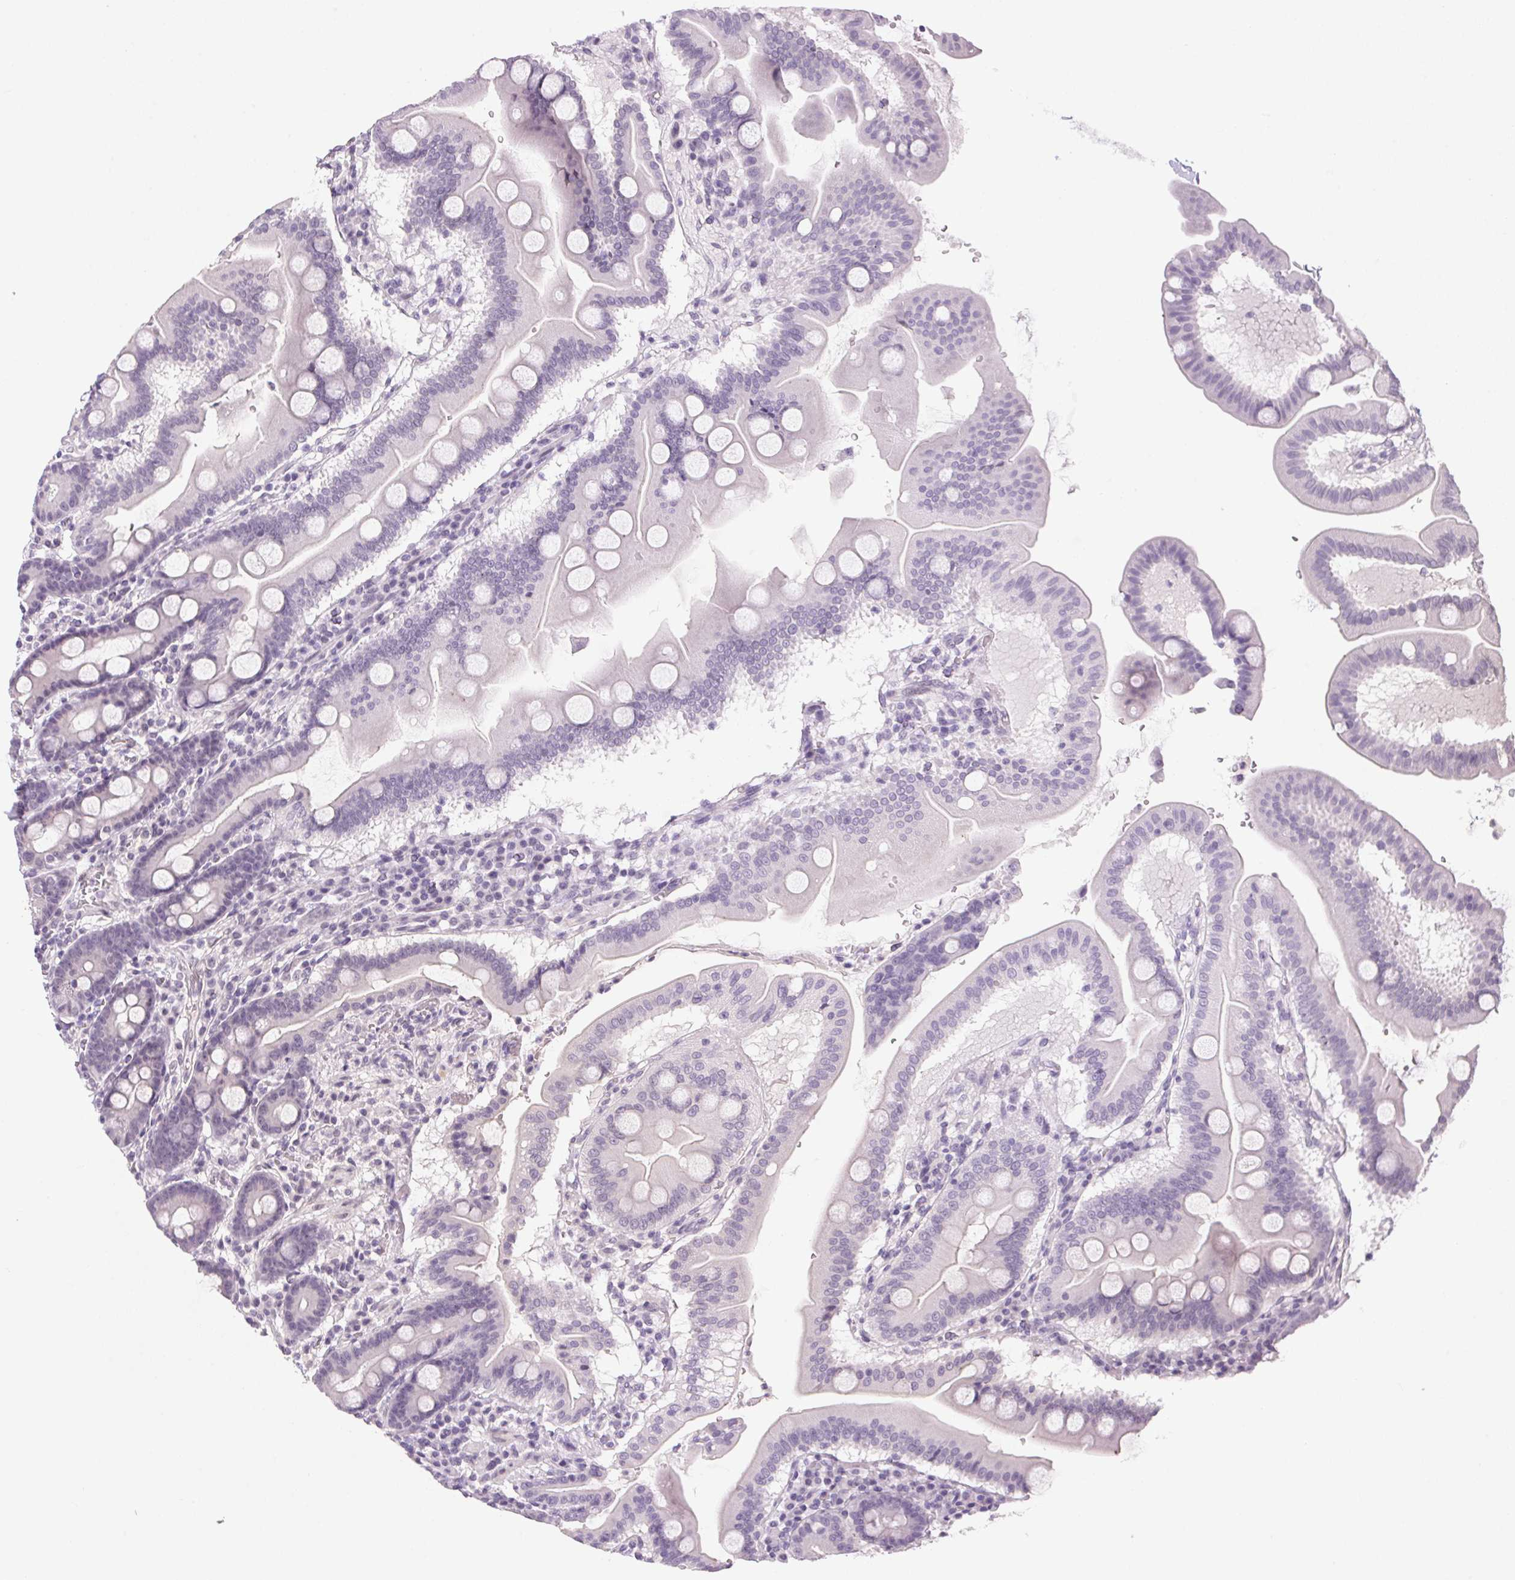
{"staining": {"intensity": "negative", "quantity": "none", "location": "none"}, "tissue": "duodenum", "cell_type": "Glandular cells", "image_type": "normal", "snomed": [{"axis": "morphology", "description": "Normal tissue, NOS"}, {"axis": "topography", "description": "Pancreas"}, {"axis": "topography", "description": "Duodenum"}], "caption": "Benign duodenum was stained to show a protein in brown. There is no significant expression in glandular cells.", "gene": "TMEM175", "patient": {"sex": "male", "age": 59}}